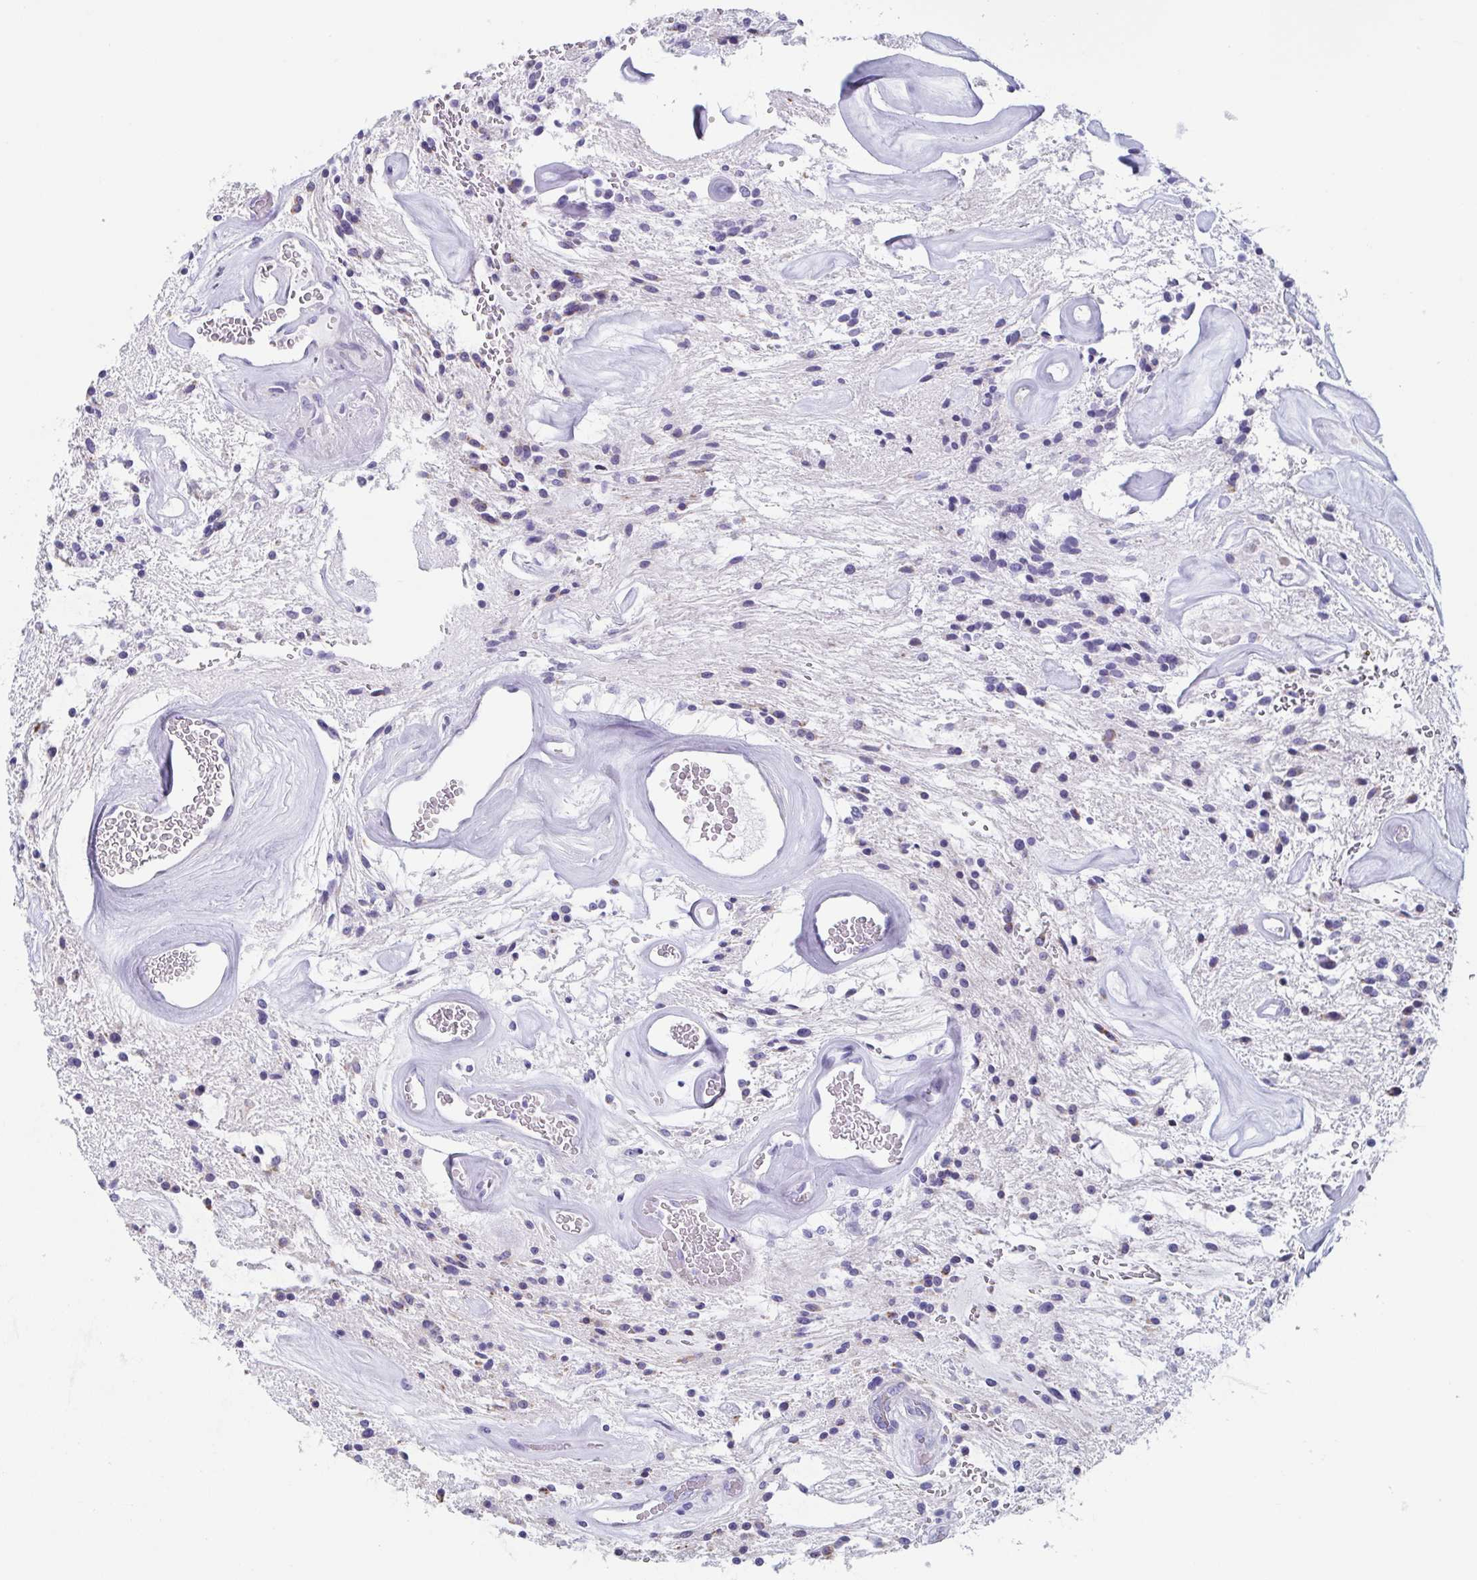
{"staining": {"intensity": "negative", "quantity": "none", "location": "none"}, "tissue": "glioma", "cell_type": "Tumor cells", "image_type": "cancer", "snomed": [{"axis": "morphology", "description": "Glioma, malignant, Low grade"}, {"axis": "topography", "description": "Cerebellum"}], "caption": "A high-resolution micrograph shows immunohistochemistry staining of glioma, which reveals no significant expression in tumor cells.", "gene": "TAGLN3", "patient": {"sex": "female", "age": 14}}